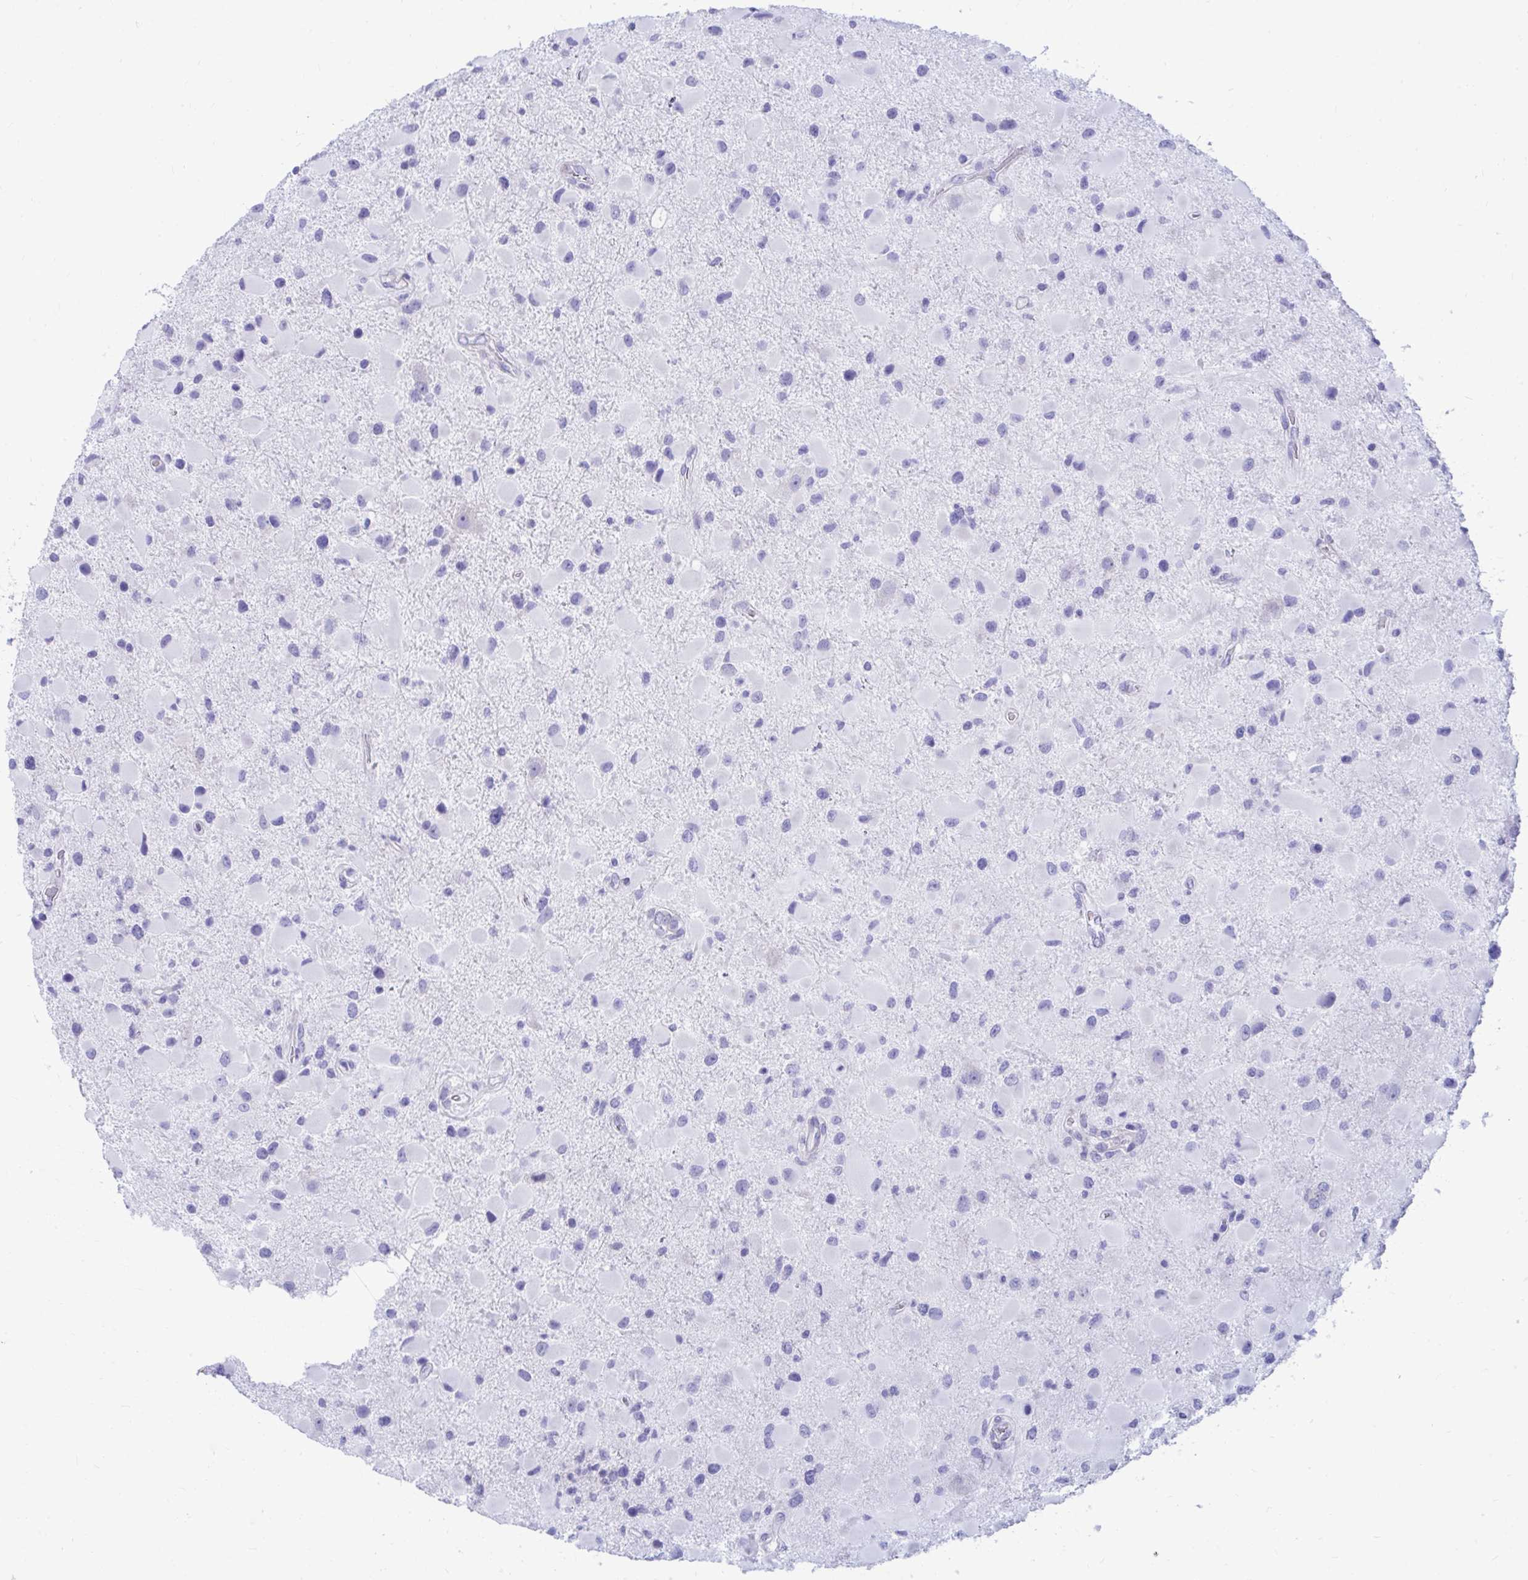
{"staining": {"intensity": "negative", "quantity": "none", "location": "none"}, "tissue": "glioma", "cell_type": "Tumor cells", "image_type": "cancer", "snomed": [{"axis": "morphology", "description": "Glioma, malignant, Low grade"}, {"axis": "topography", "description": "Brain"}], "caption": "This is an immunohistochemistry (IHC) image of low-grade glioma (malignant). There is no positivity in tumor cells.", "gene": "SHISA8", "patient": {"sex": "female", "age": 32}}